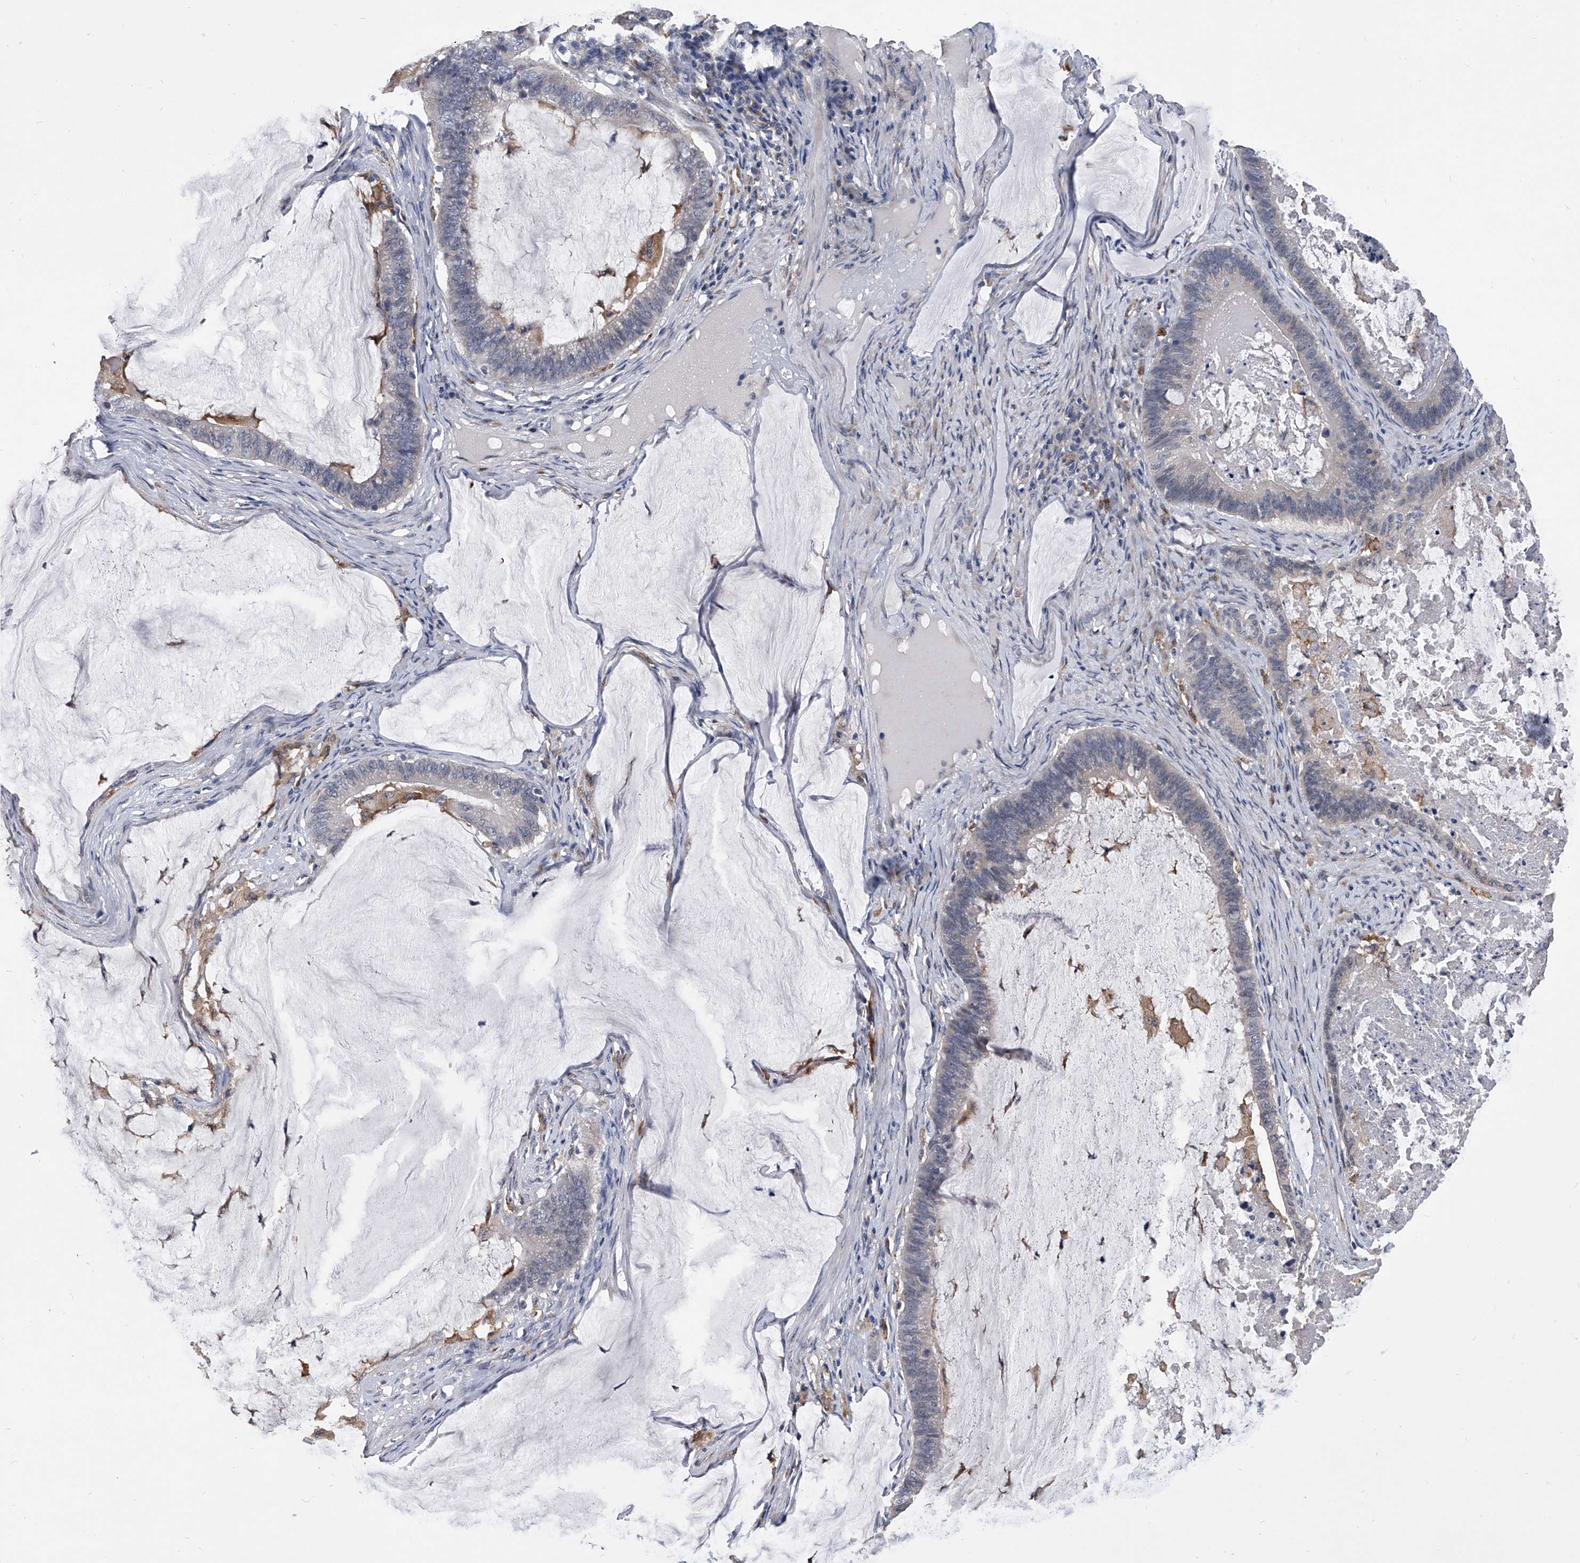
{"staining": {"intensity": "negative", "quantity": "none", "location": "none"}, "tissue": "ovarian cancer", "cell_type": "Tumor cells", "image_type": "cancer", "snomed": [{"axis": "morphology", "description": "Cystadenocarcinoma, mucinous, NOS"}, {"axis": "topography", "description": "Ovary"}], "caption": "The immunohistochemistry photomicrograph has no significant positivity in tumor cells of ovarian mucinous cystadenocarcinoma tissue.", "gene": "MAP4K3", "patient": {"sex": "female", "age": 61}}